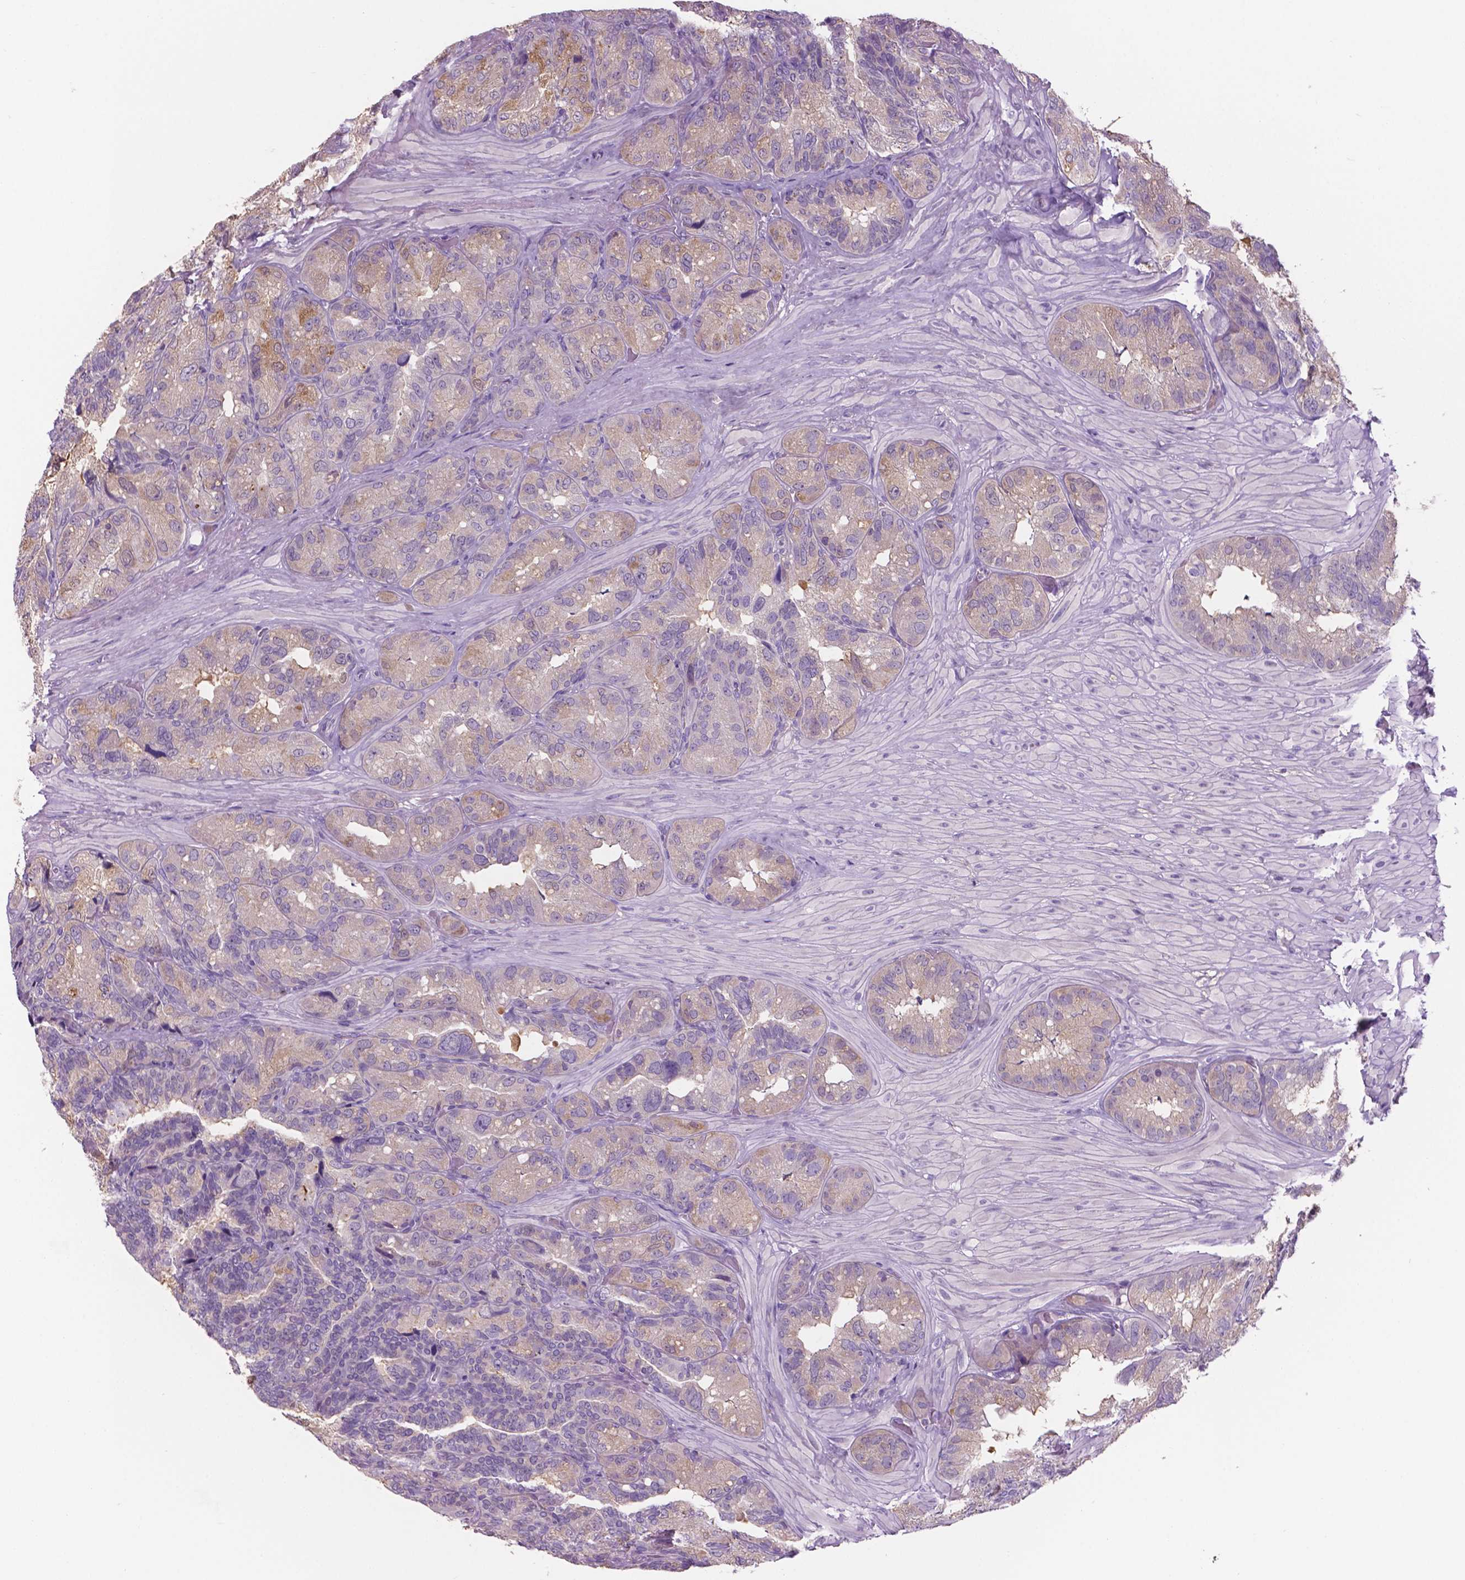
{"staining": {"intensity": "moderate", "quantity": "<25%", "location": "cytoplasmic/membranous"}, "tissue": "seminal vesicle", "cell_type": "Glandular cells", "image_type": "normal", "snomed": [{"axis": "morphology", "description": "Normal tissue, NOS"}, {"axis": "topography", "description": "Seminal veicle"}], "caption": "Immunohistochemistry staining of unremarkable seminal vesicle, which displays low levels of moderate cytoplasmic/membranous expression in approximately <25% of glandular cells indicating moderate cytoplasmic/membranous protein expression. The staining was performed using DAB (brown) for protein detection and nuclei were counterstained in hematoxylin (blue).", "gene": "SBSN", "patient": {"sex": "male", "age": 60}}